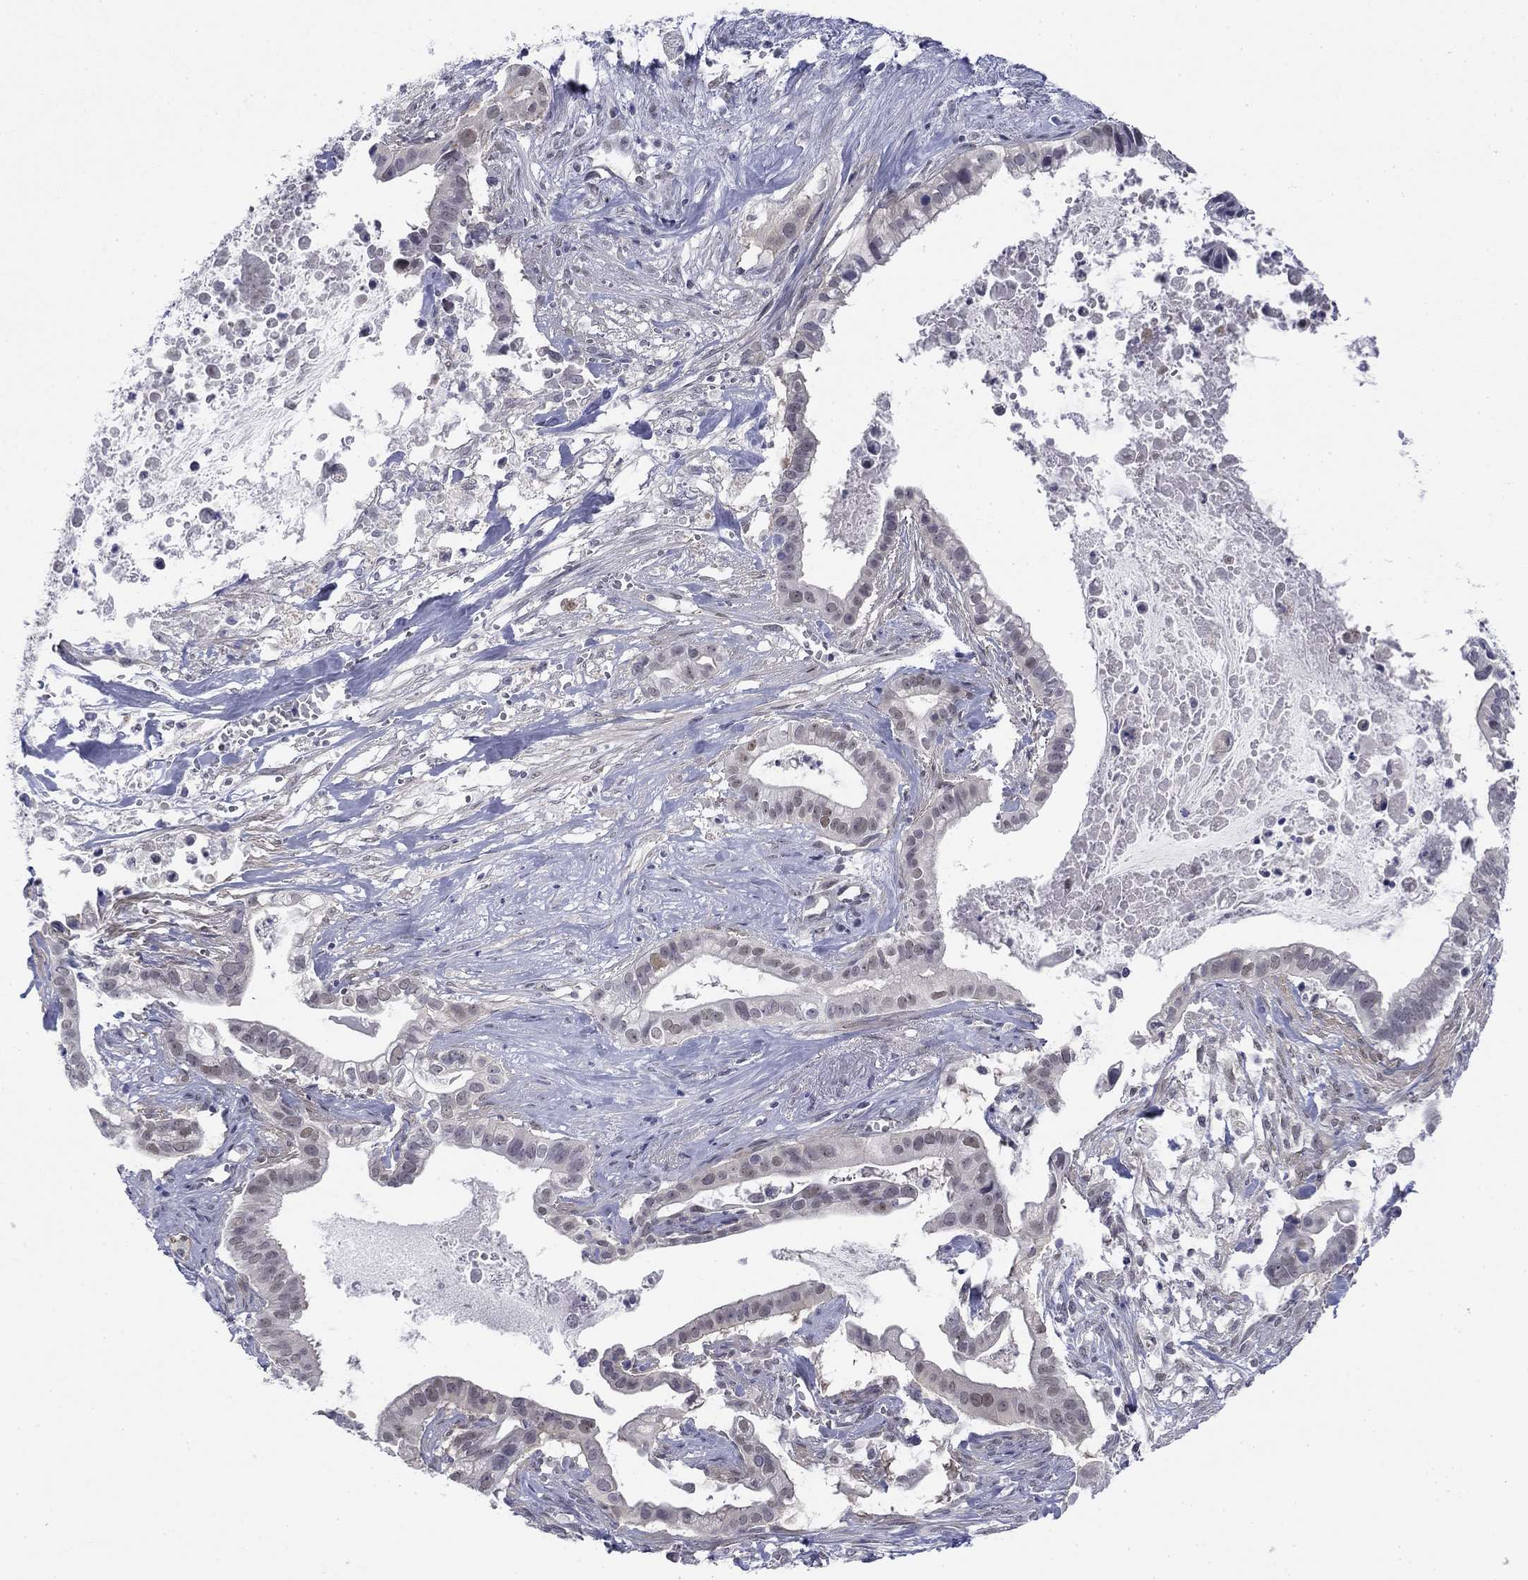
{"staining": {"intensity": "negative", "quantity": "none", "location": "none"}, "tissue": "pancreatic cancer", "cell_type": "Tumor cells", "image_type": "cancer", "snomed": [{"axis": "morphology", "description": "Adenocarcinoma, NOS"}, {"axis": "topography", "description": "Pancreas"}], "caption": "A high-resolution photomicrograph shows immunohistochemistry staining of adenocarcinoma (pancreatic), which displays no significant staining in tumor cells.", "gene": "TIGD4", "patient": {"sex": "male", "age": 61}}